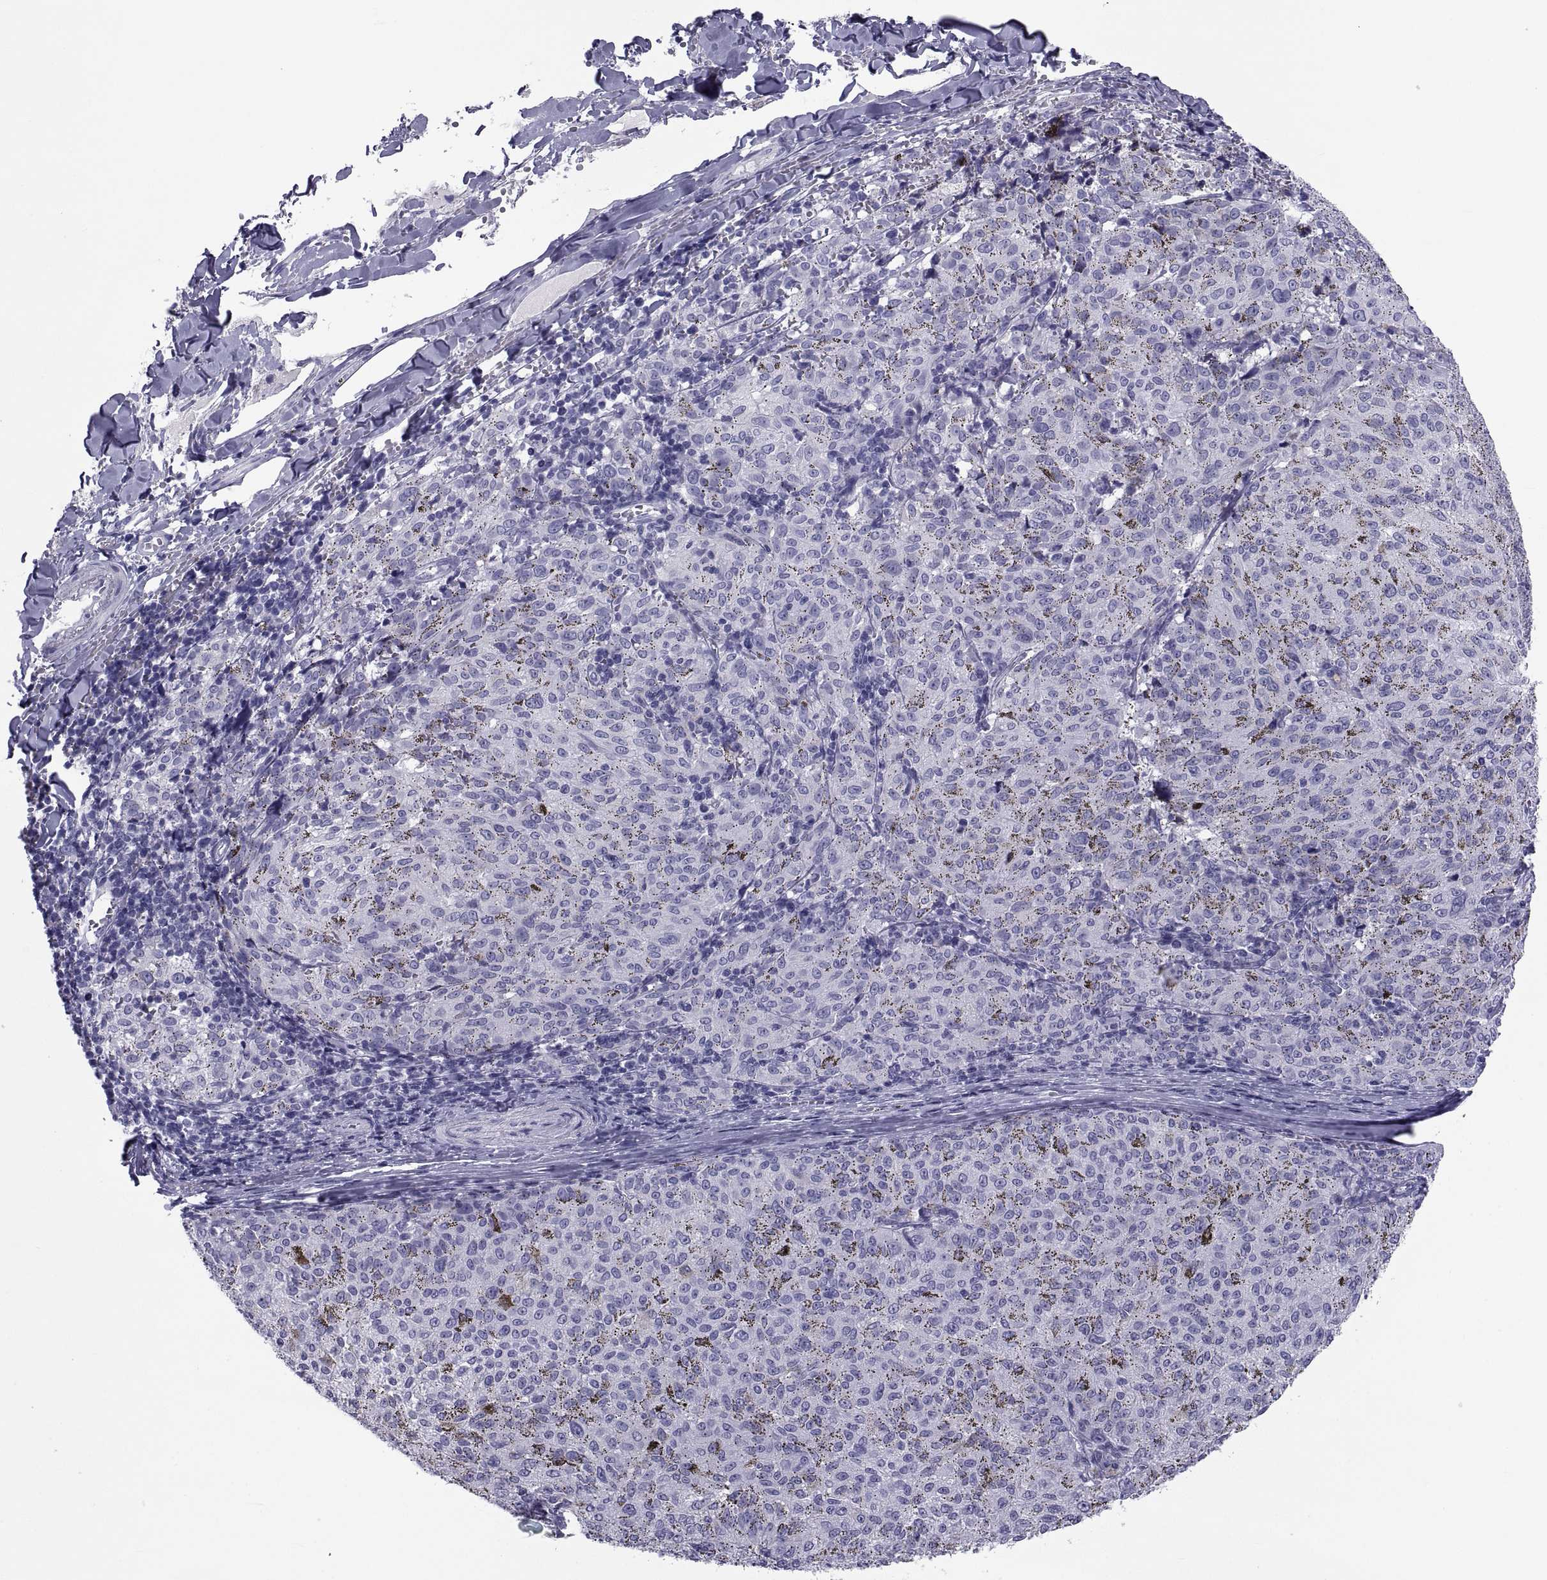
{"staining": {"intensity": "negative", "quantity": "none", "location": "none"}, "tissue": "melanoma", "cell_type": "Tumor cells", "image_type": "cancer", "snomed": [{"axis": "morphology", "description": "Malignant melanoma, NOS"}, {"axis": "topography", "description": "Skin"}], "caption": "There is no significant positivity in tumor cells of melanoma.", "gene": "NPTX2", "patient": {"sex": "female", "age": 72}}